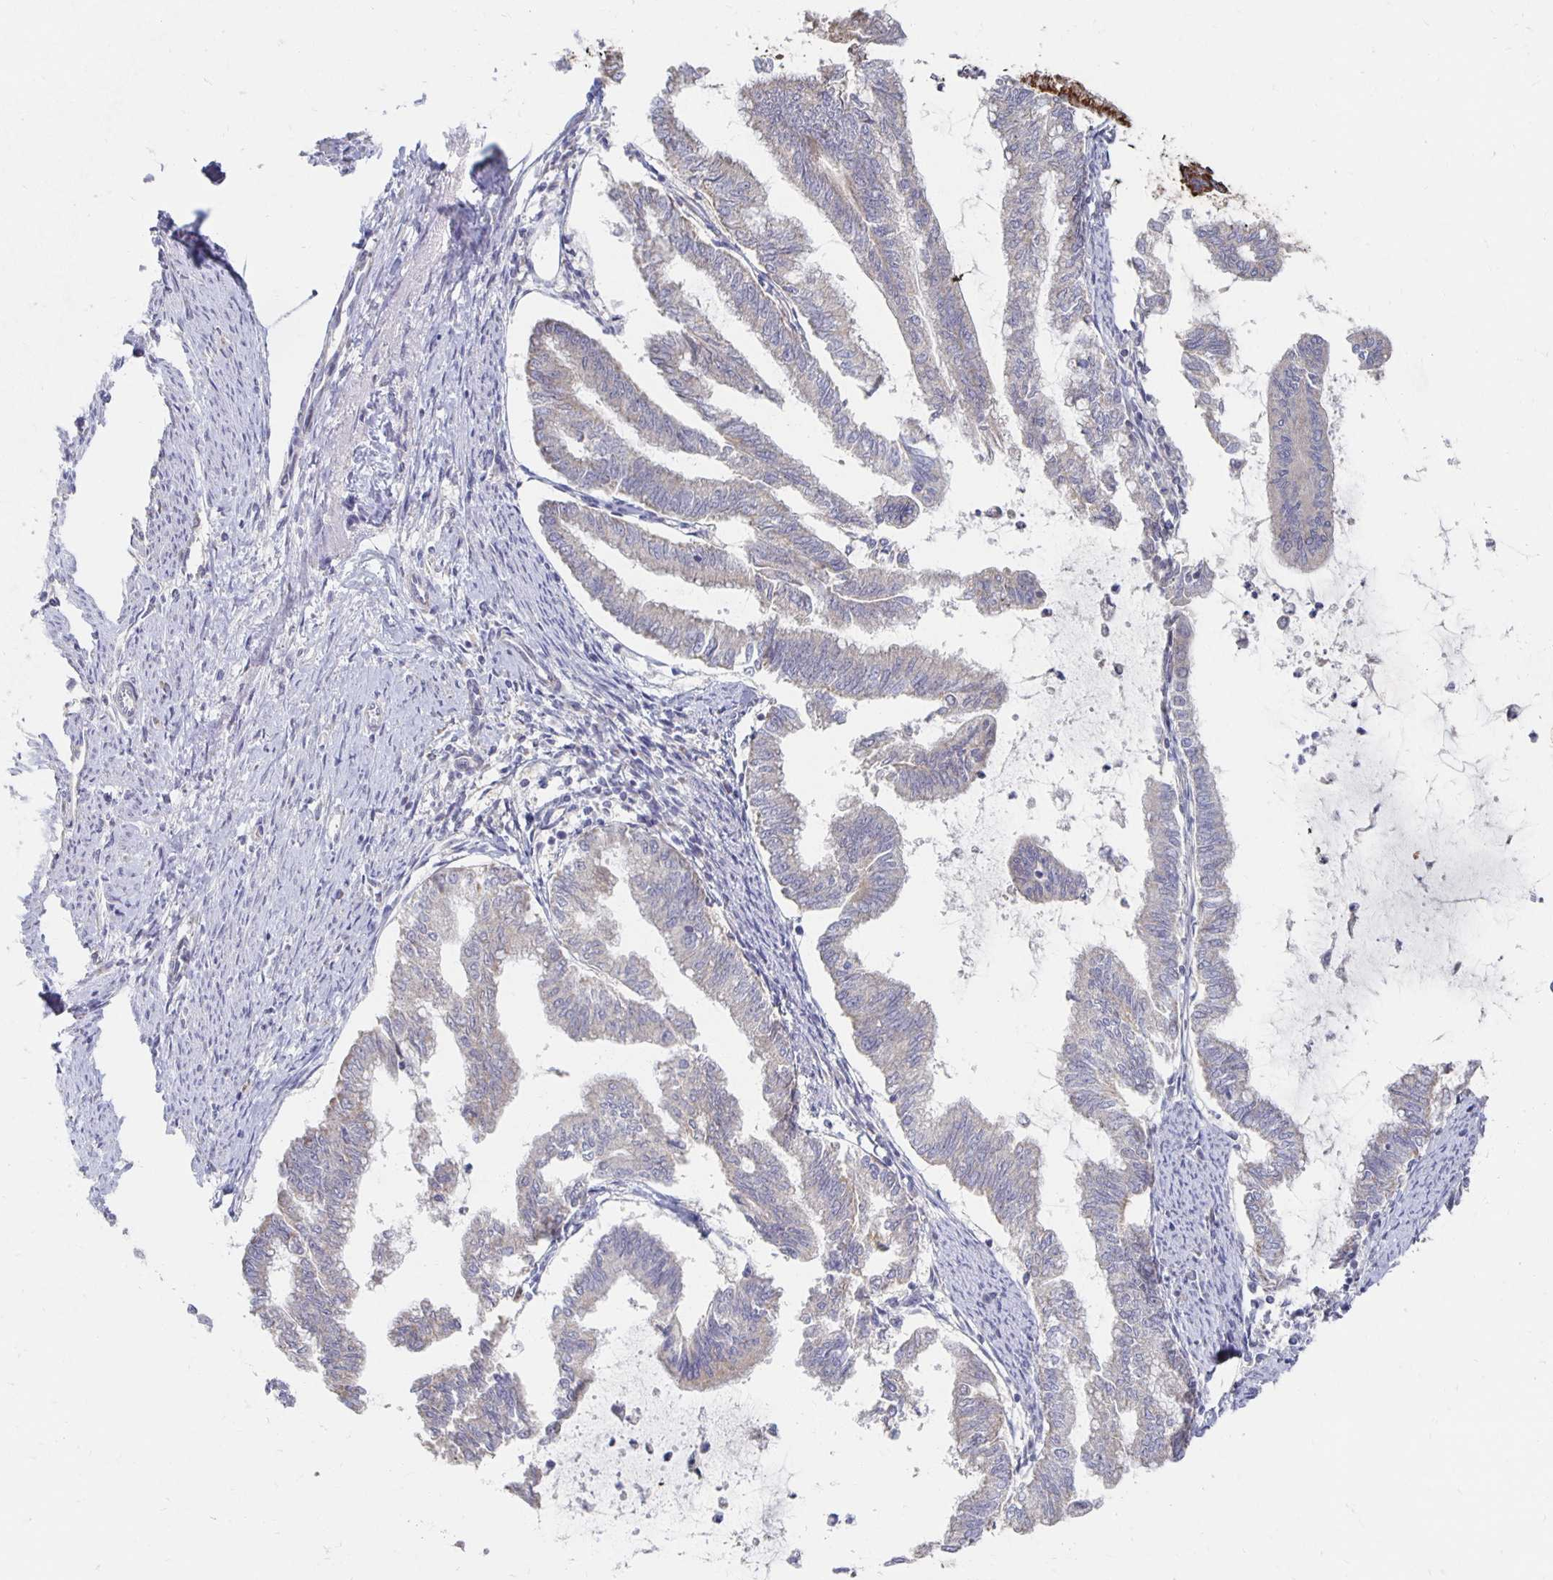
{"staining": {"intensity": "negative", "quantity": "none", "location": "none"}, "tissue": "endometrial cancer", "cell_type": "Tumor cells", "image_type": "cancer", "snomed": [{"axis": "morphology", "description": "Adenocarcinoma, NOS"}, {"axis": "topography", "description": "Endometrium"}], "caption": "DAB immunohistochemical staining of endometrial adenocarcinoma displays no significant staining in tumor cells.", "gene": "NKX2-8", "patient": {"sex": "female", "age": 79}}